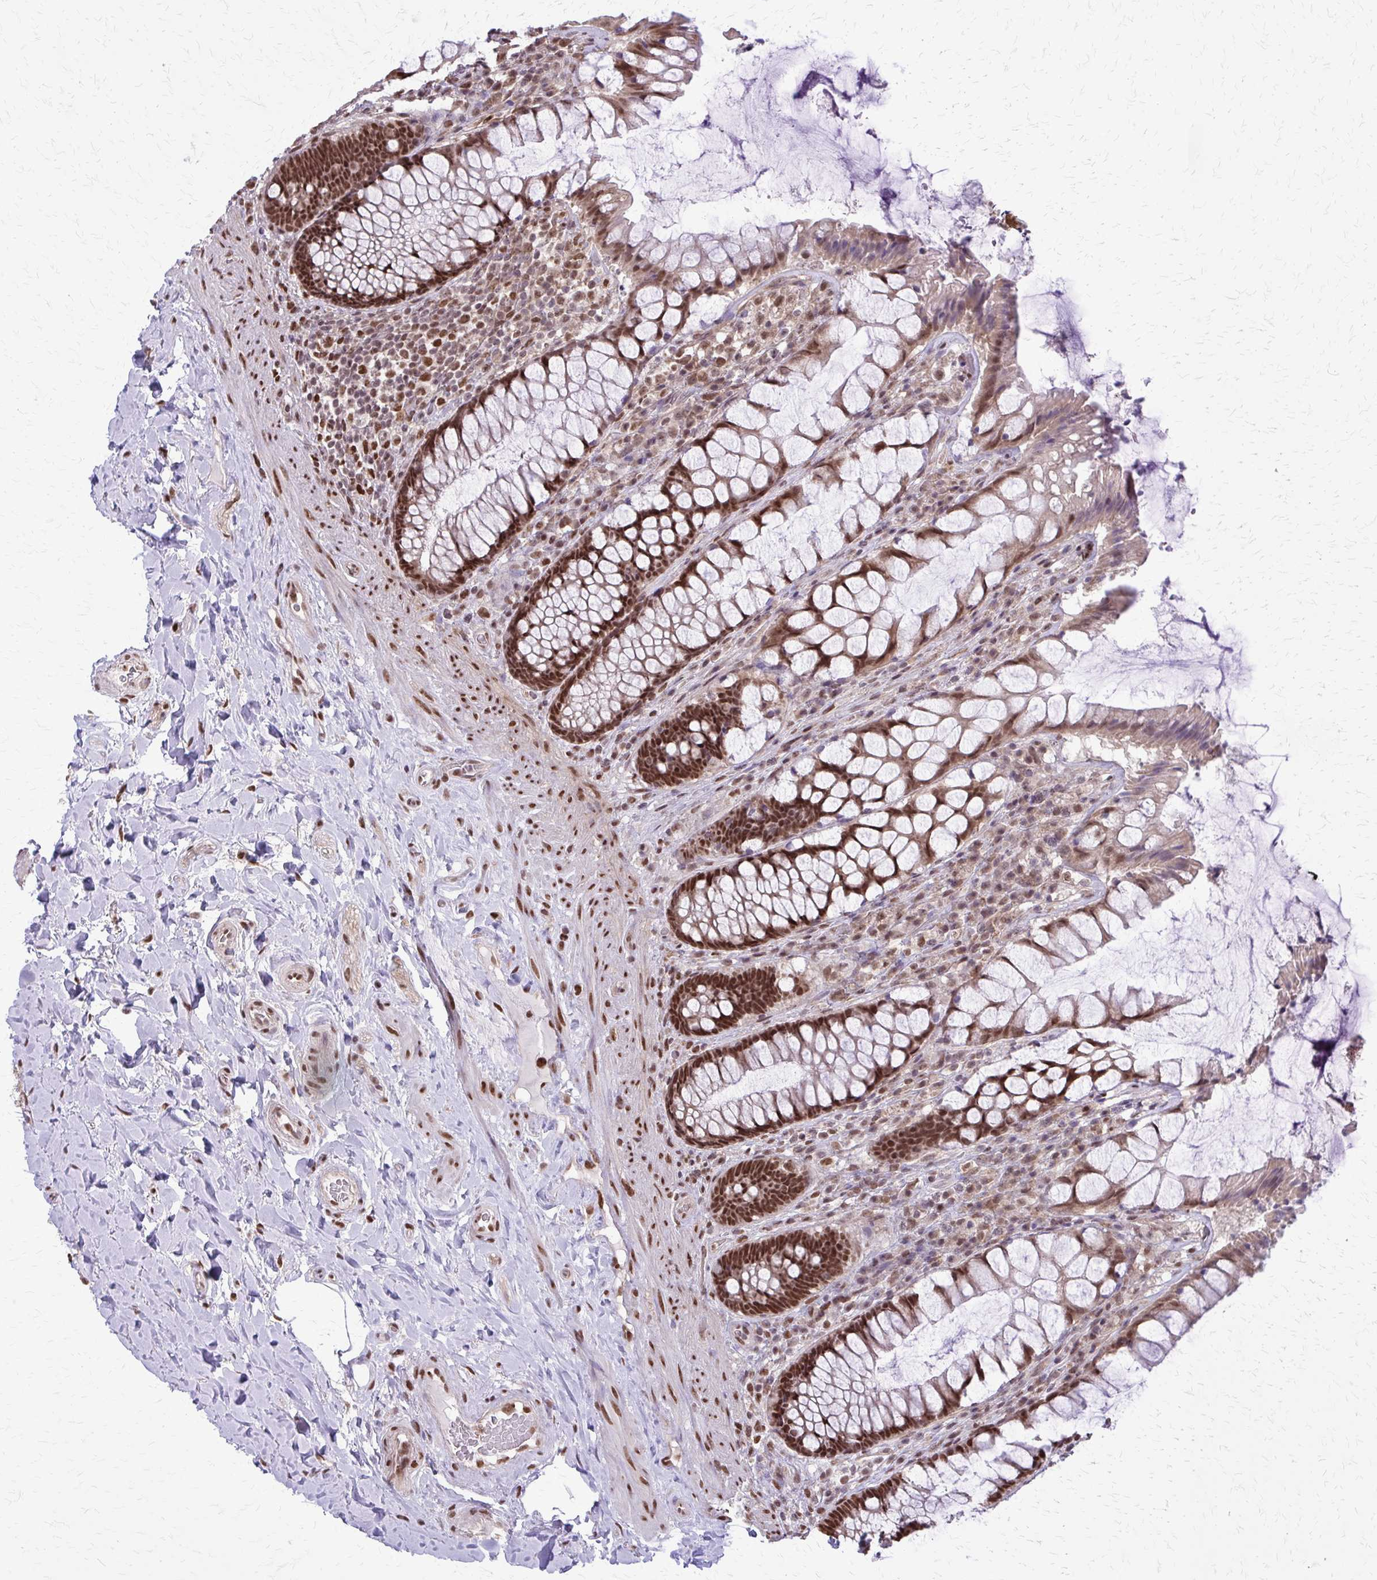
{"staining": {"intensity": "strong", "quantity": ">75%", "location": "nuclear"}, "tissue": "rectum", "cell_type": "Glandular cells", "image_type": "normal", "snomed": [{"axis": "morphology", "description": "Normal tissue, NOS"}, {"axis": "topography", "description": "Rectum"}], "caption": "Glandular cells exhibit strong nuclear staining in about >75% of cells in unremarkable rectum.", "gene": "TTF1", "patient": {"sex": "female", "age": 58}}